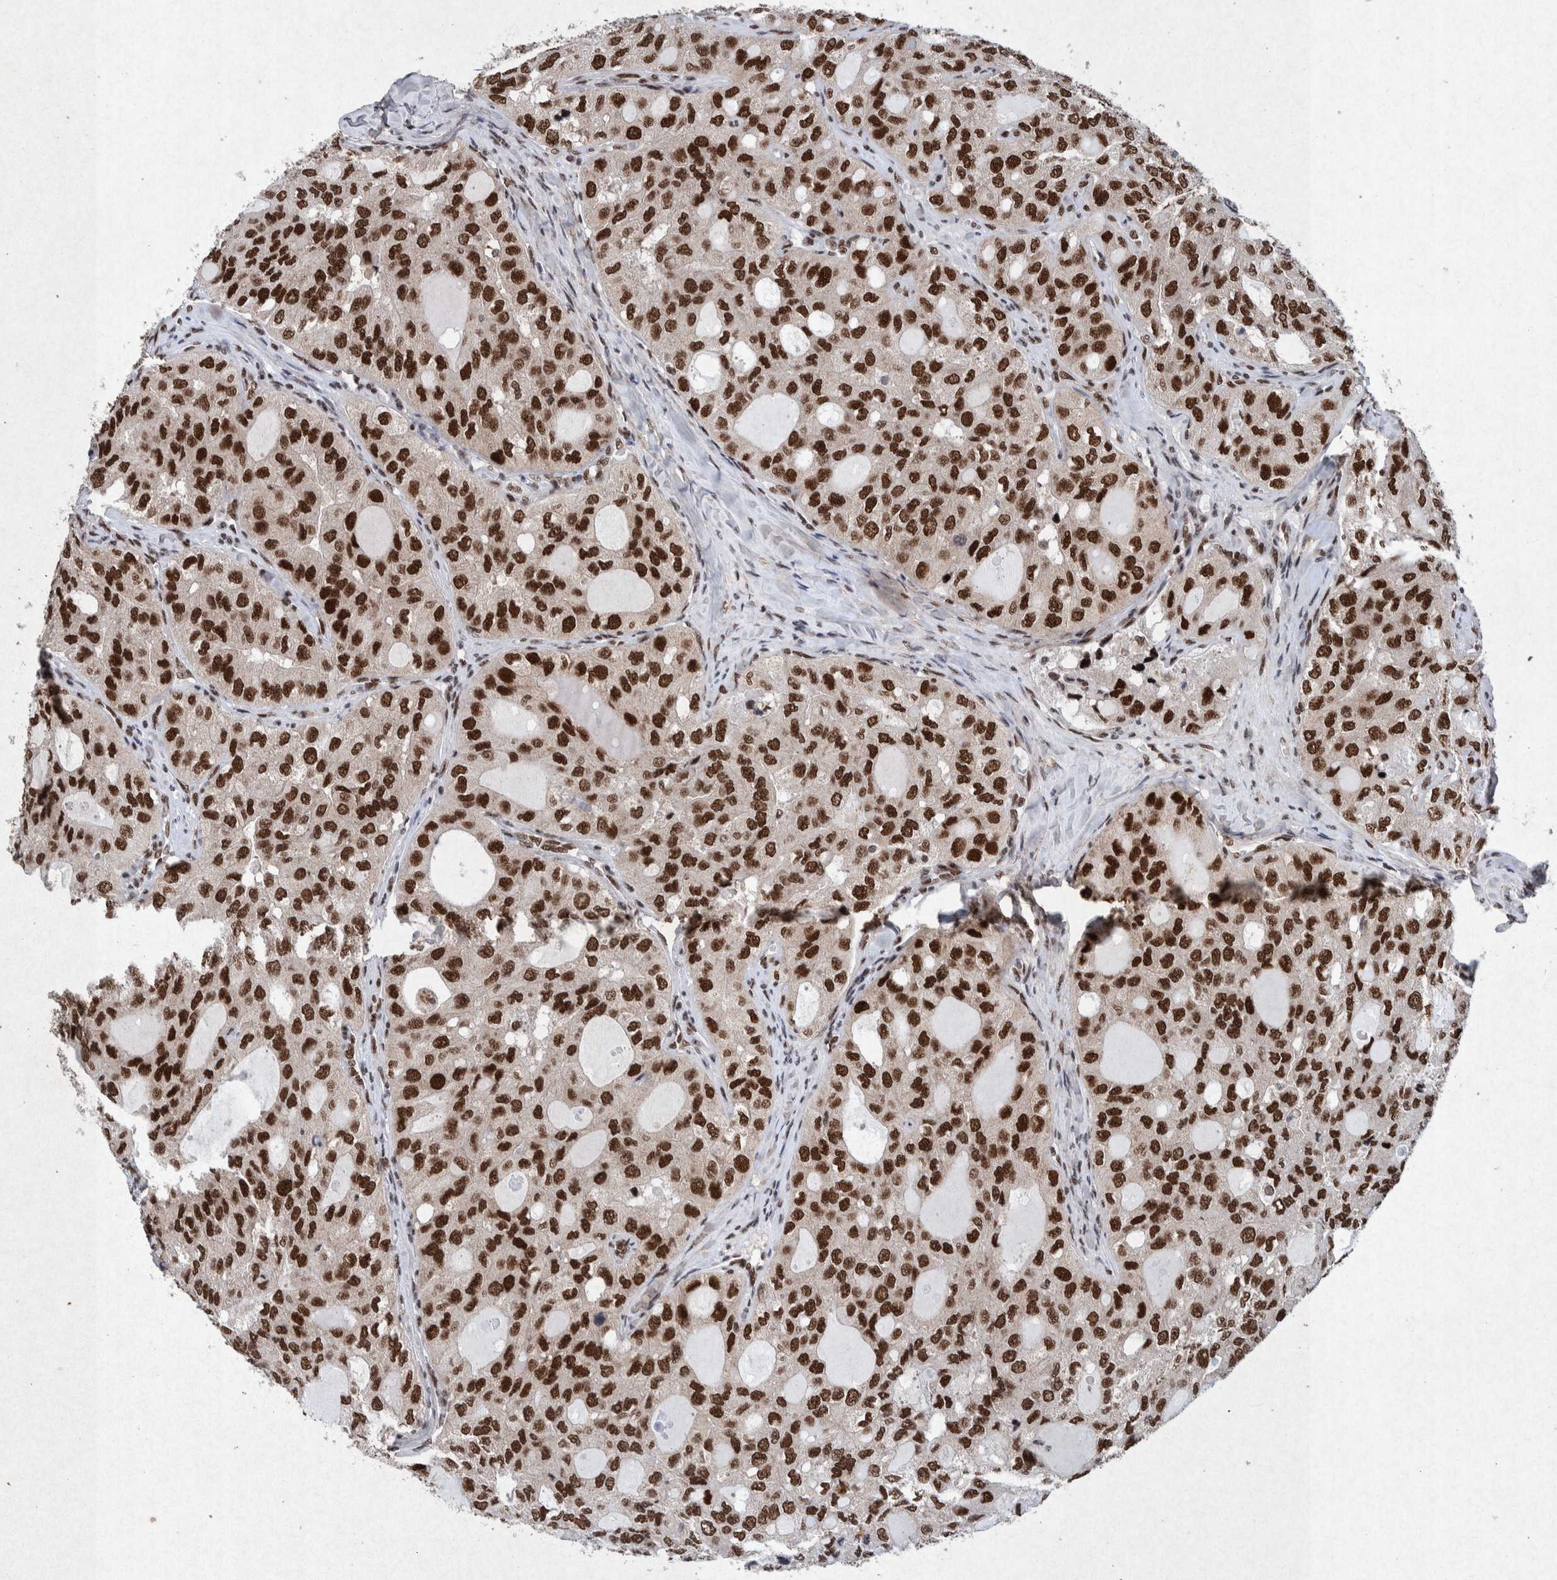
{"staining": {"intensity": "strong", "quantity": ">75%", "location": "nuclear"}, "tissue": "thyroid cancer", "cell_type": "Tumor cells", "image_type": "cancer", "snomed": [{"axis": "morphology", "description": "Follicular adenoma carcinoma, NOS"}, {"axis": "topography", "description": "Thyroid gland"}], "caption": "Immunohistochemical staining of thyroid follicular adenoma carcinoma demonstrates high levels of strong nuclear protein staining in approximately >75% of tumor cells.", "gene": "TAF10", "patient": {"sex": "male", "age": 75}}